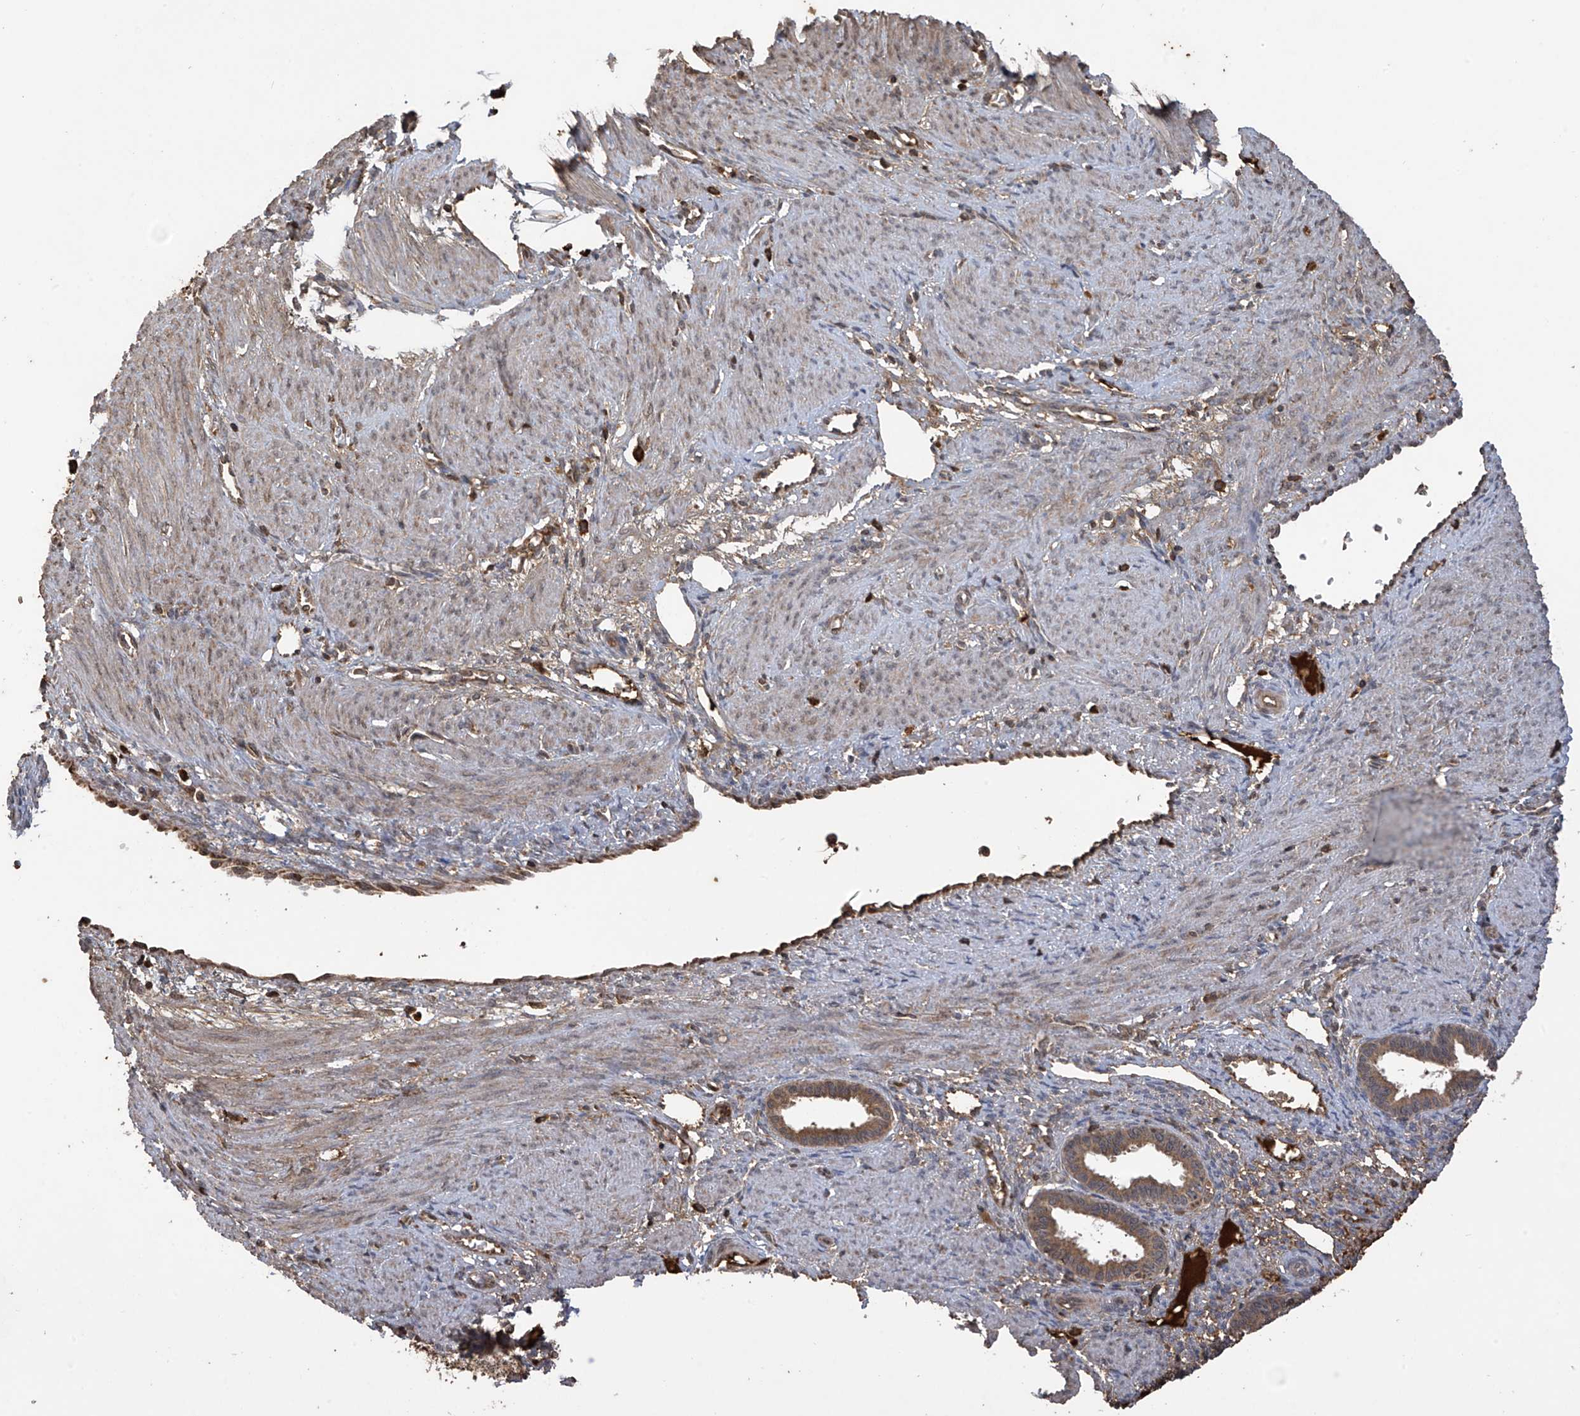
{"staining": {"intensity": "weak", "quantity": "25%-75%", "location": "cytoplasmic/membranous"}, "tissue": "endometrium", "cell_type": "Cells in endometrial stroma", "image_type": "normal", "snomed": [{"axis": "morphology", "description": "Normal tissue, NOS"}, {"axis": "topography", "description": "Endometrium"}], "caption": "Cells in endometrial stroma display low levels of weak cytoplasmic/membranous expression in approximately 25%-75% of cells in normal endometrium.", "gene": "PNPT1", "patient": {"sex": "female", "age": 33}}